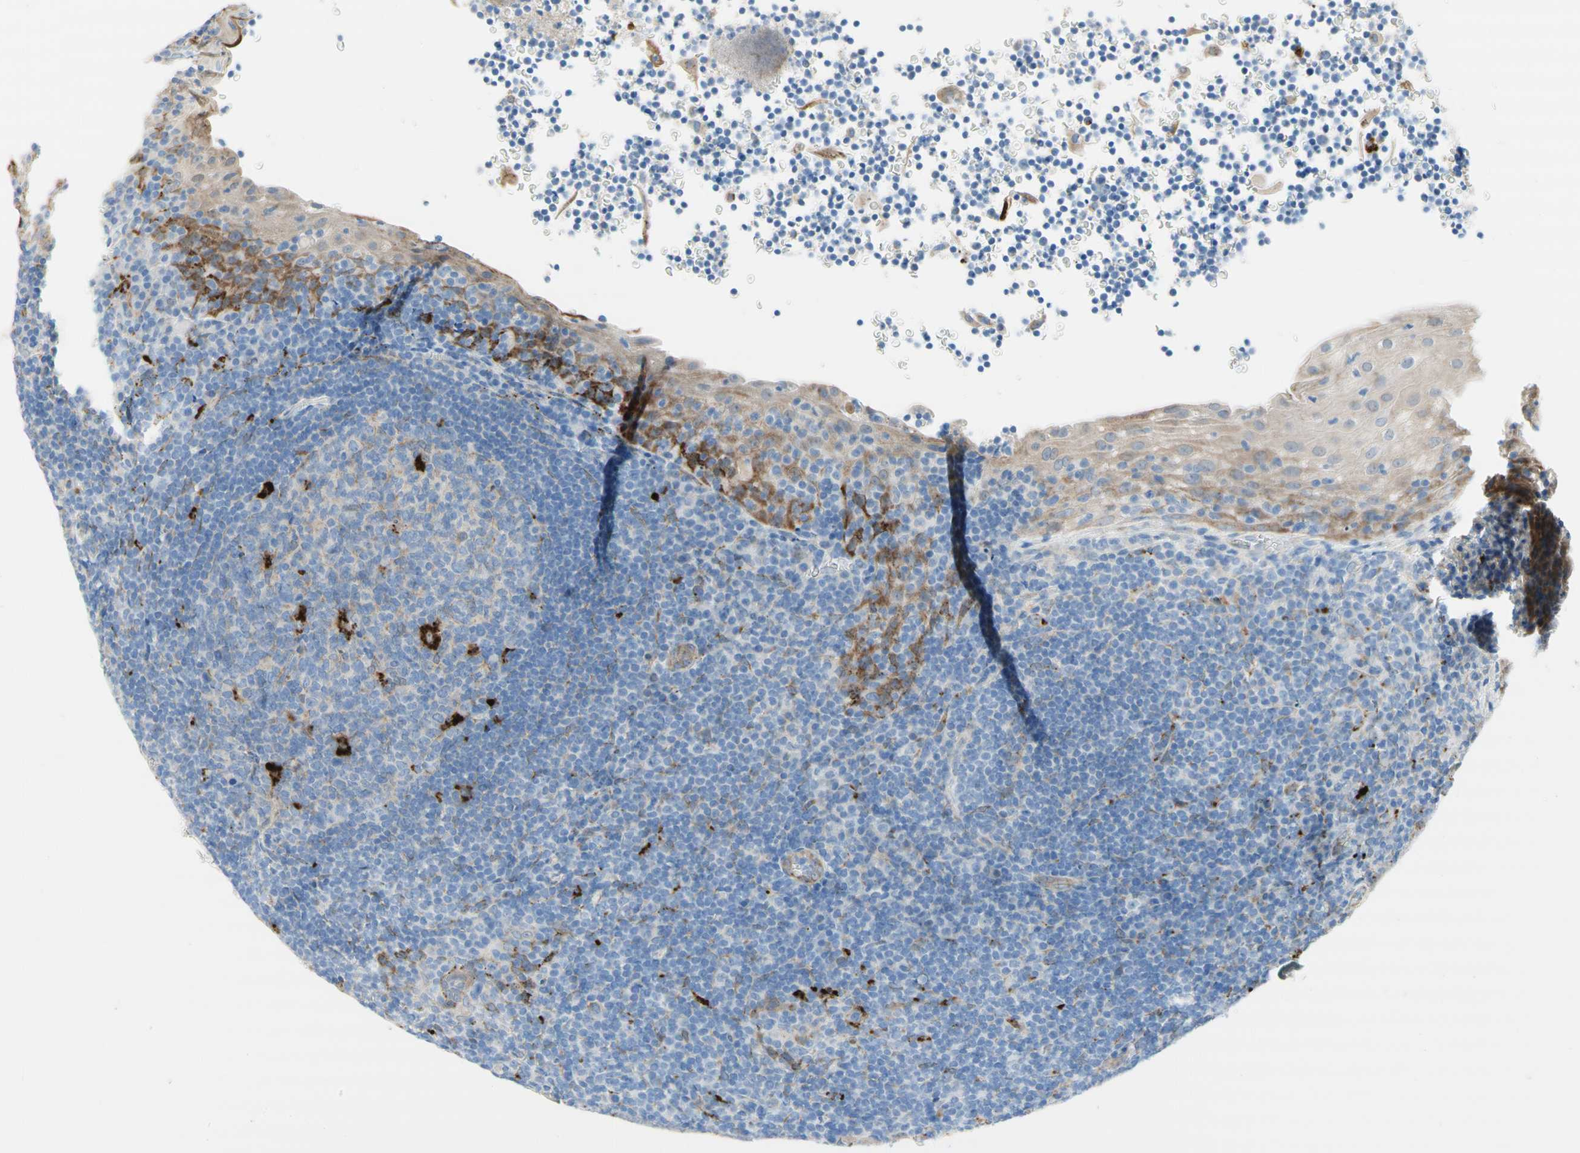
{"staining": {"intensity": "strong", "quantity": "<25%", "location": "cytoplasmic/membranous"}, "tissue": "tonsil", "cell_type": "Germinal center cells", "image_type": "normal", "snomed": [{"axis": "morphology", "description": "Normal tissue, NOS"}, {"axis": "topography", "description": "Tonsil"}], "caption": "Germinal center cells display medium levels of strong cytoplasmic/membranous expression in approximately <25% of cells in benign tonsil. The staining was performed using DAB, with brown indicating positive protein expression. Nuclei are stained blue with hematoxylin.", "gene": "URB2", "patient": {"sex": "male", "age": 37}}